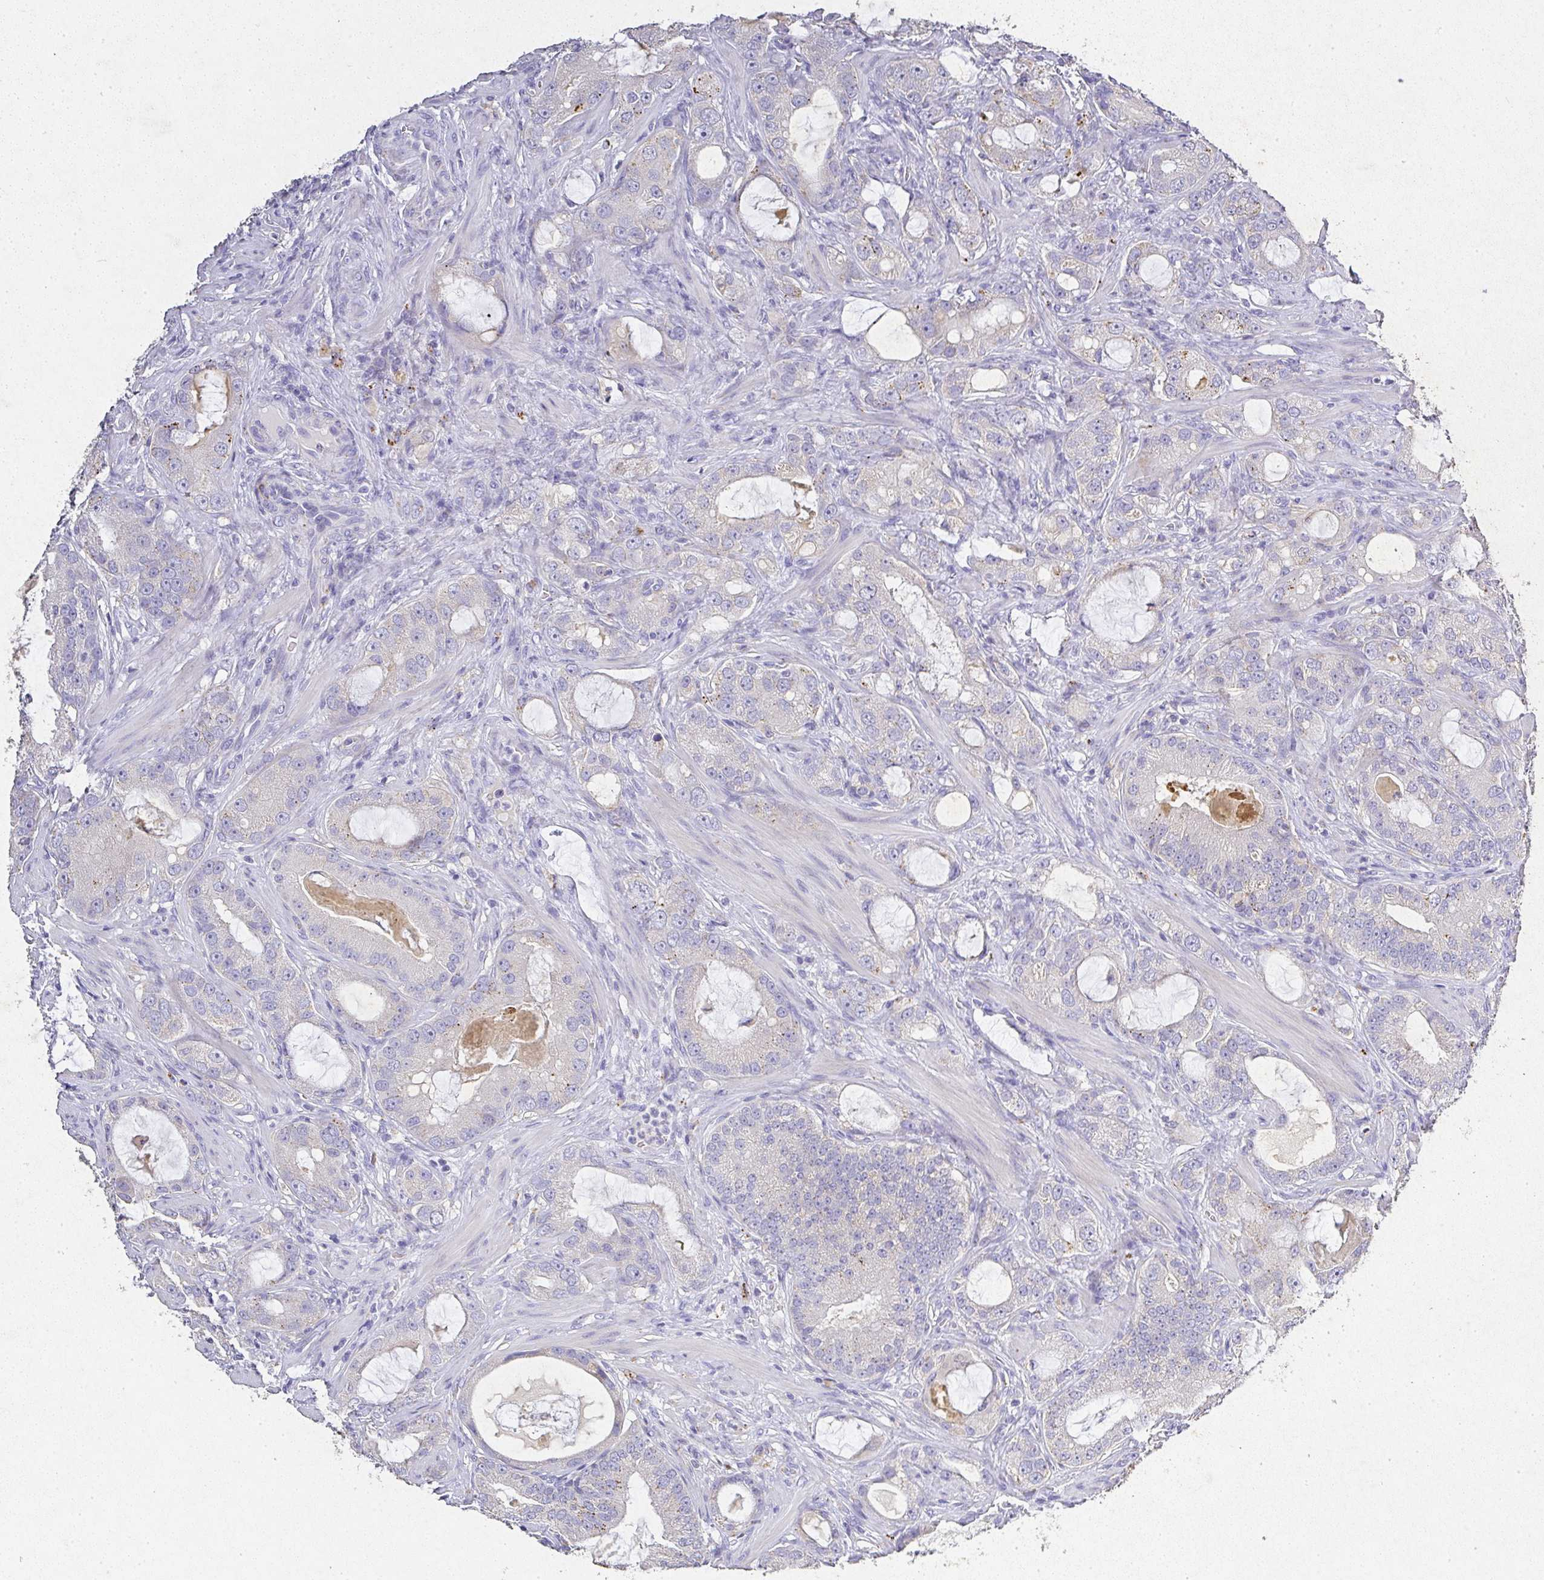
{"staining": {"intensity": "negative", "quantity": "none", "location": "none"}, "tissue": "prostate cancer", "cell_type": "Tumor cells", "image_type": "cancer", "snomed": [{"axis": "morphology", "description": "Adenocarcinoma, High grade"}, {"axis": "topography", "description": "Prostate"}], "caption": "An immunohistochemistry (IHC) image of prostate cancer (high-grade adenocarcinoma) is shown. There is no staining in tumor cells of prostate cancer (high-grade adenocarcinoma). The staining is performed using DAB brown chromogen with nuclei counter-stained in using hematoxylin.", "gene": "RPS2", "patient": {"sex": "male", "age": 65}}